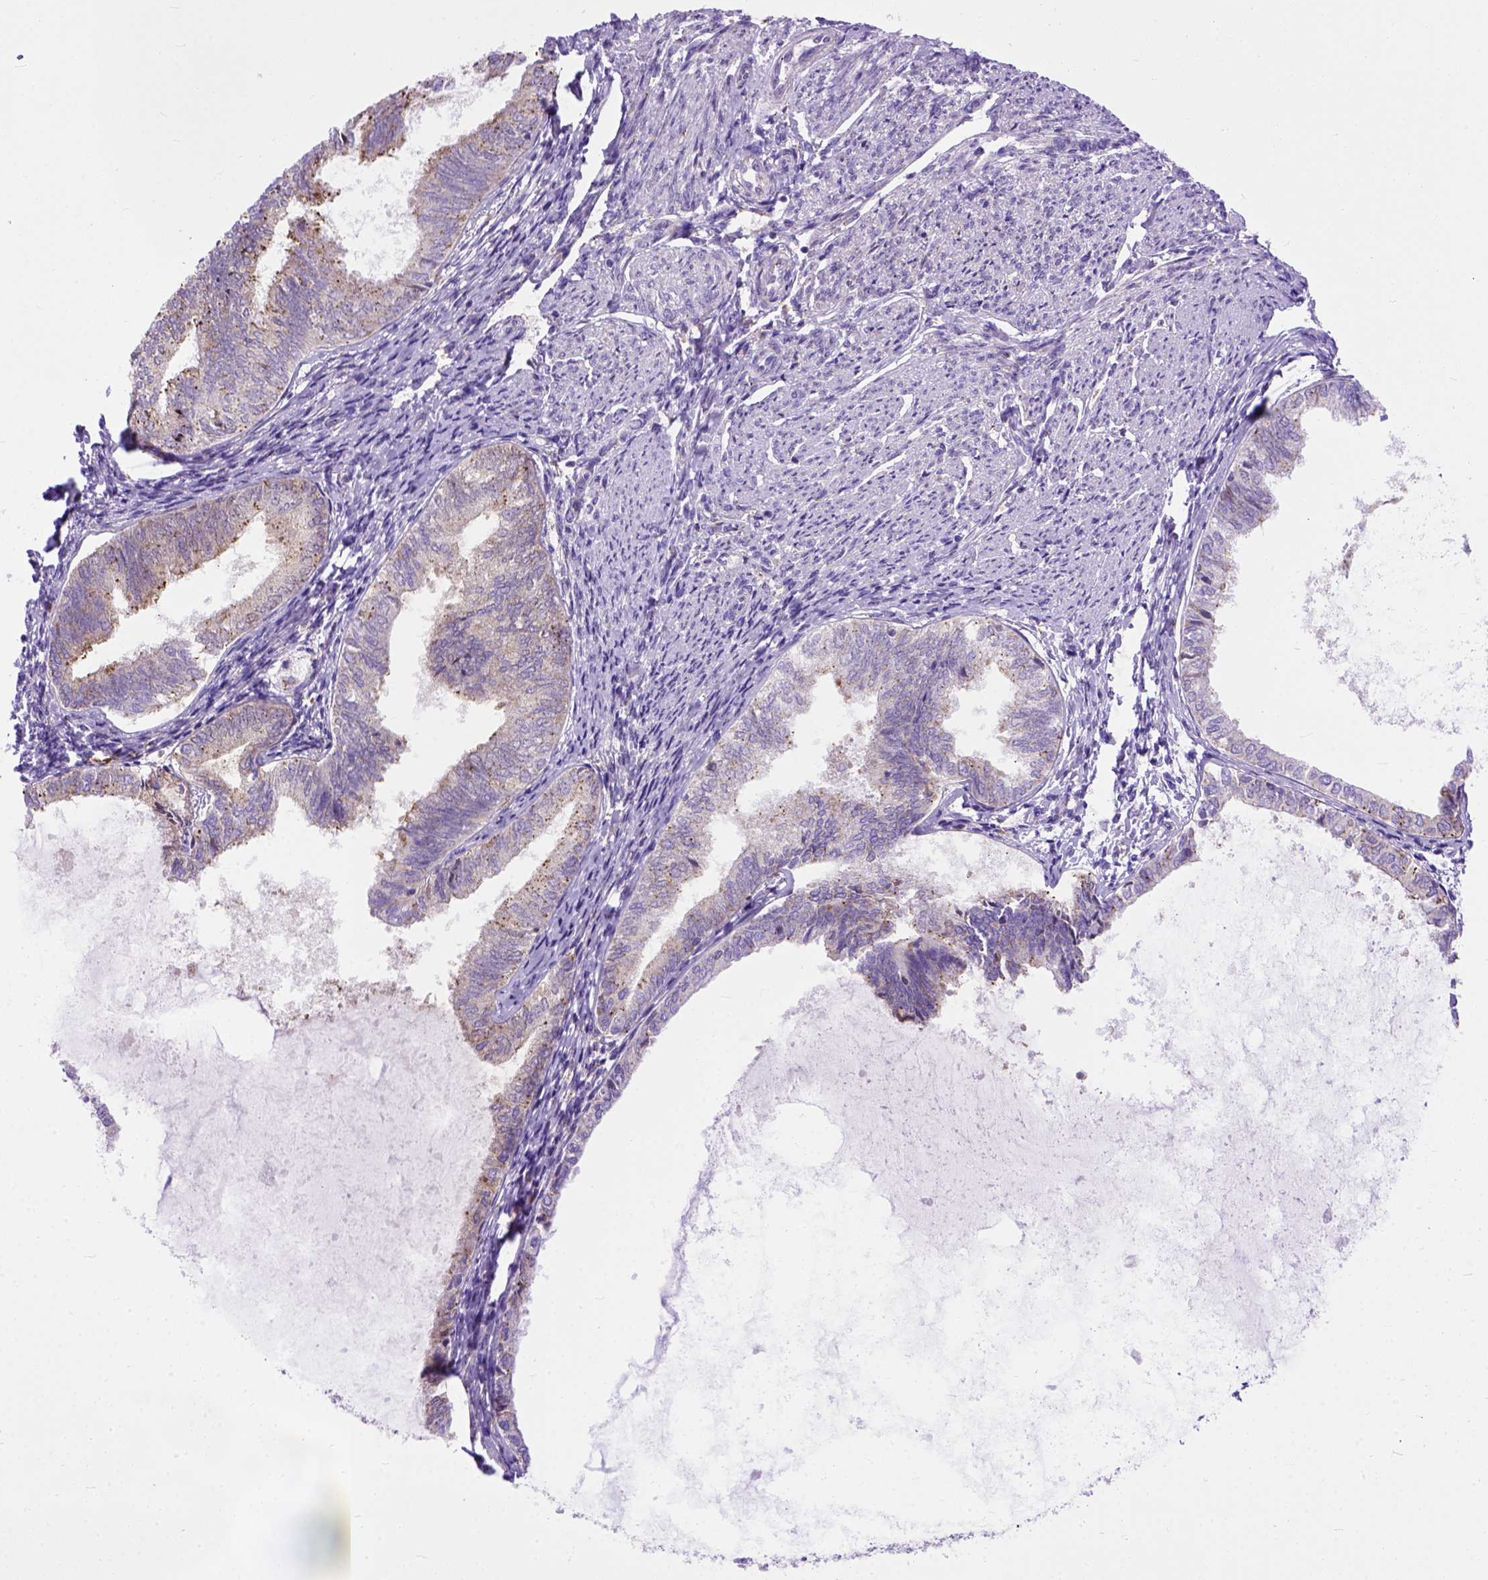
{"staining": {"intensity": "moderate", "quantity": "<25%", "location": "cytoplasmic/membranous"}, "tissue": "endometrial cancer", "cell_type": "Tumor cells", "image_type": "cancer", "snomed": [{"axis": "morphology", "description": "Adenocarcinoma, NOS"}, {"axis": "topography", "description": "Endometrium"}], "caption": "Brown immunohistochemical staining in endometrial adenocarcinoma reveals moderate cytoplasmic/membranous positivity in approximately <25% of tumor cells.", "gene": "PLK4", "patient": {"sex": "female", "age": 68}}